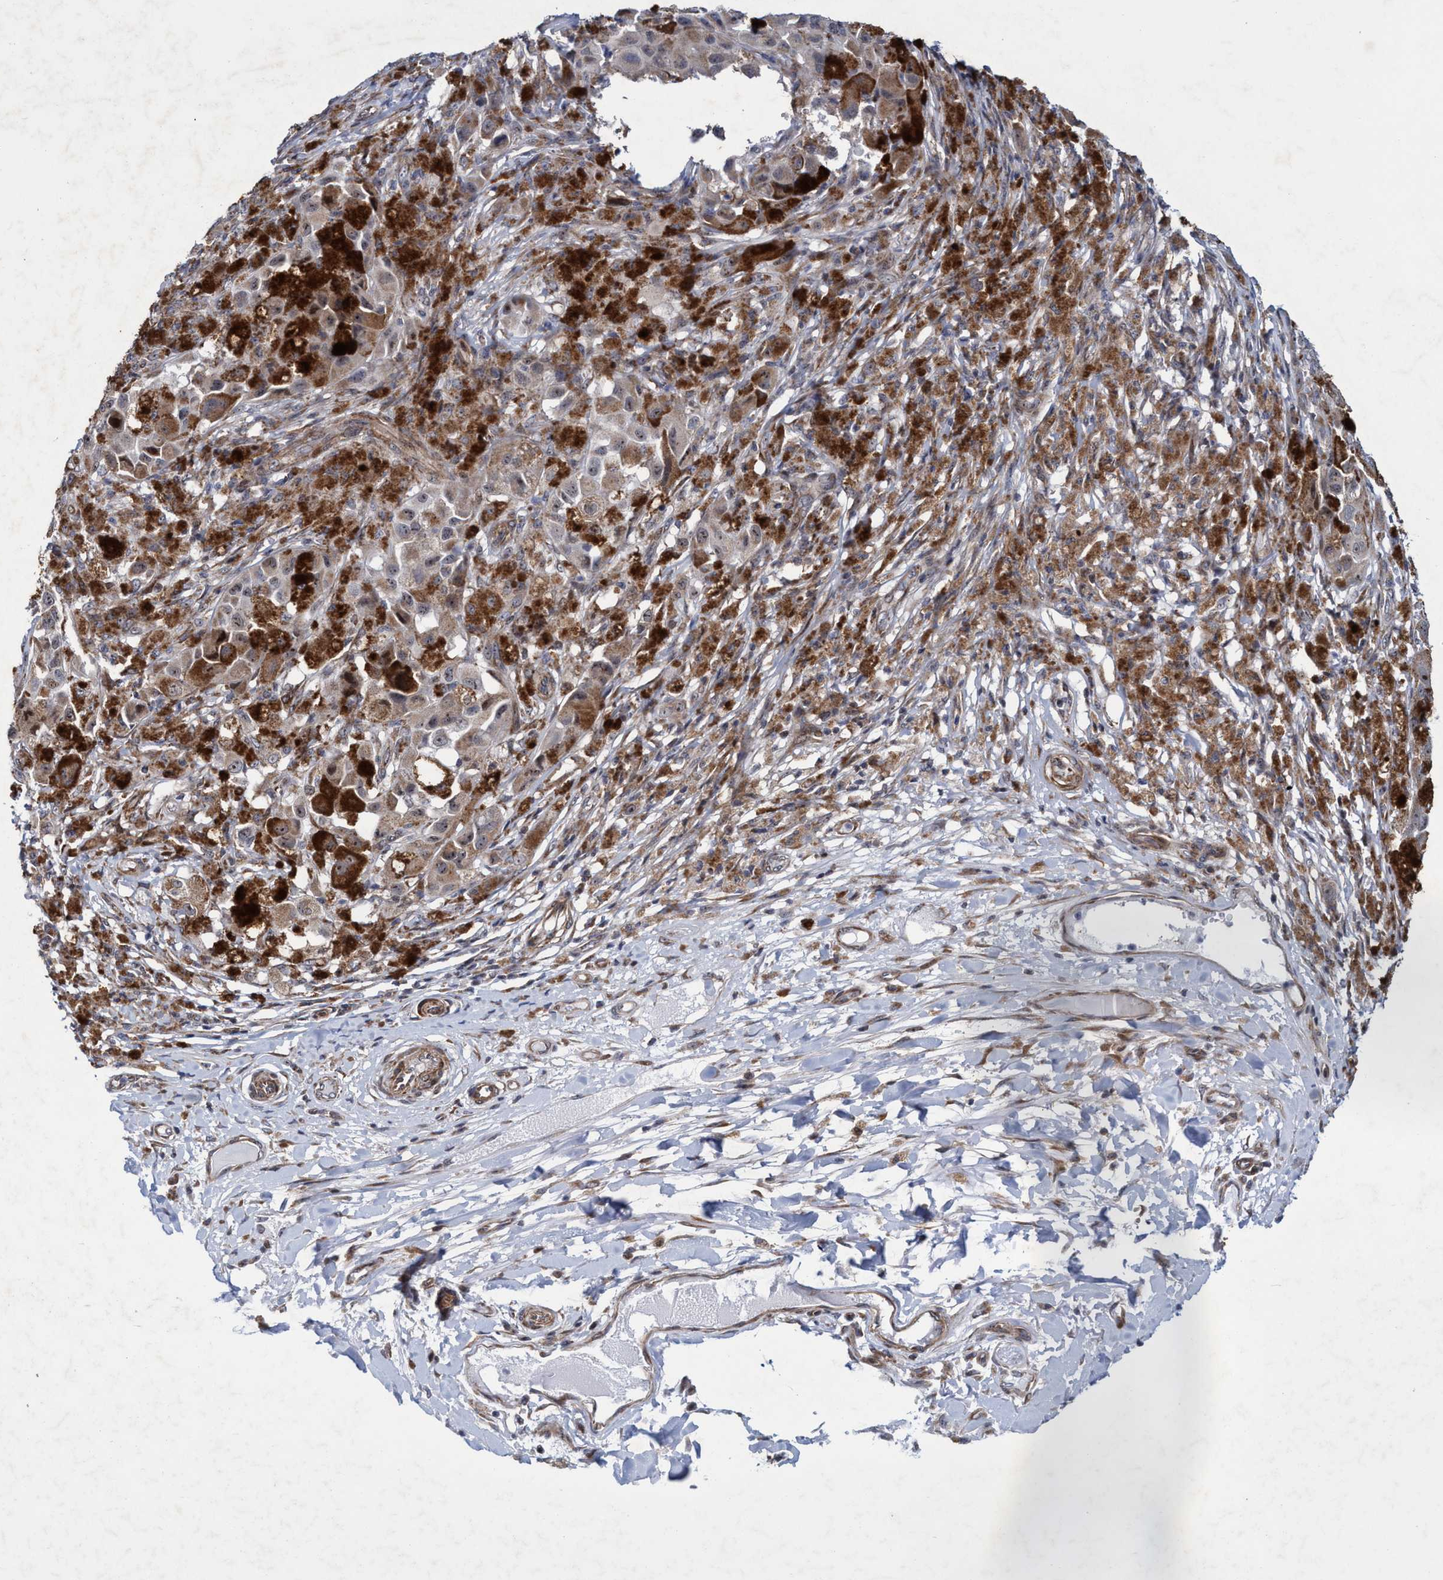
{"staining": {"intensity": "moderate", "quantity": ">75%", "location": "cytoplasmic/membranous"}, "tissue": "melanoma", "cell_type": "Tumor cells", "image_type": "cancer", "snomed": [{"axis": "morphology", "description": "Malignant melanoma, NOS"}, {"axis": "topography", "description": "Skin"}], "caption": "Protein expression analysis of human malignant melanoma reveals moderate cytoplasmic/membranous positivity in about >75% of tumor cells.", "gene": "POLR1F", "patient": {"sex": "male", "age": 96}}